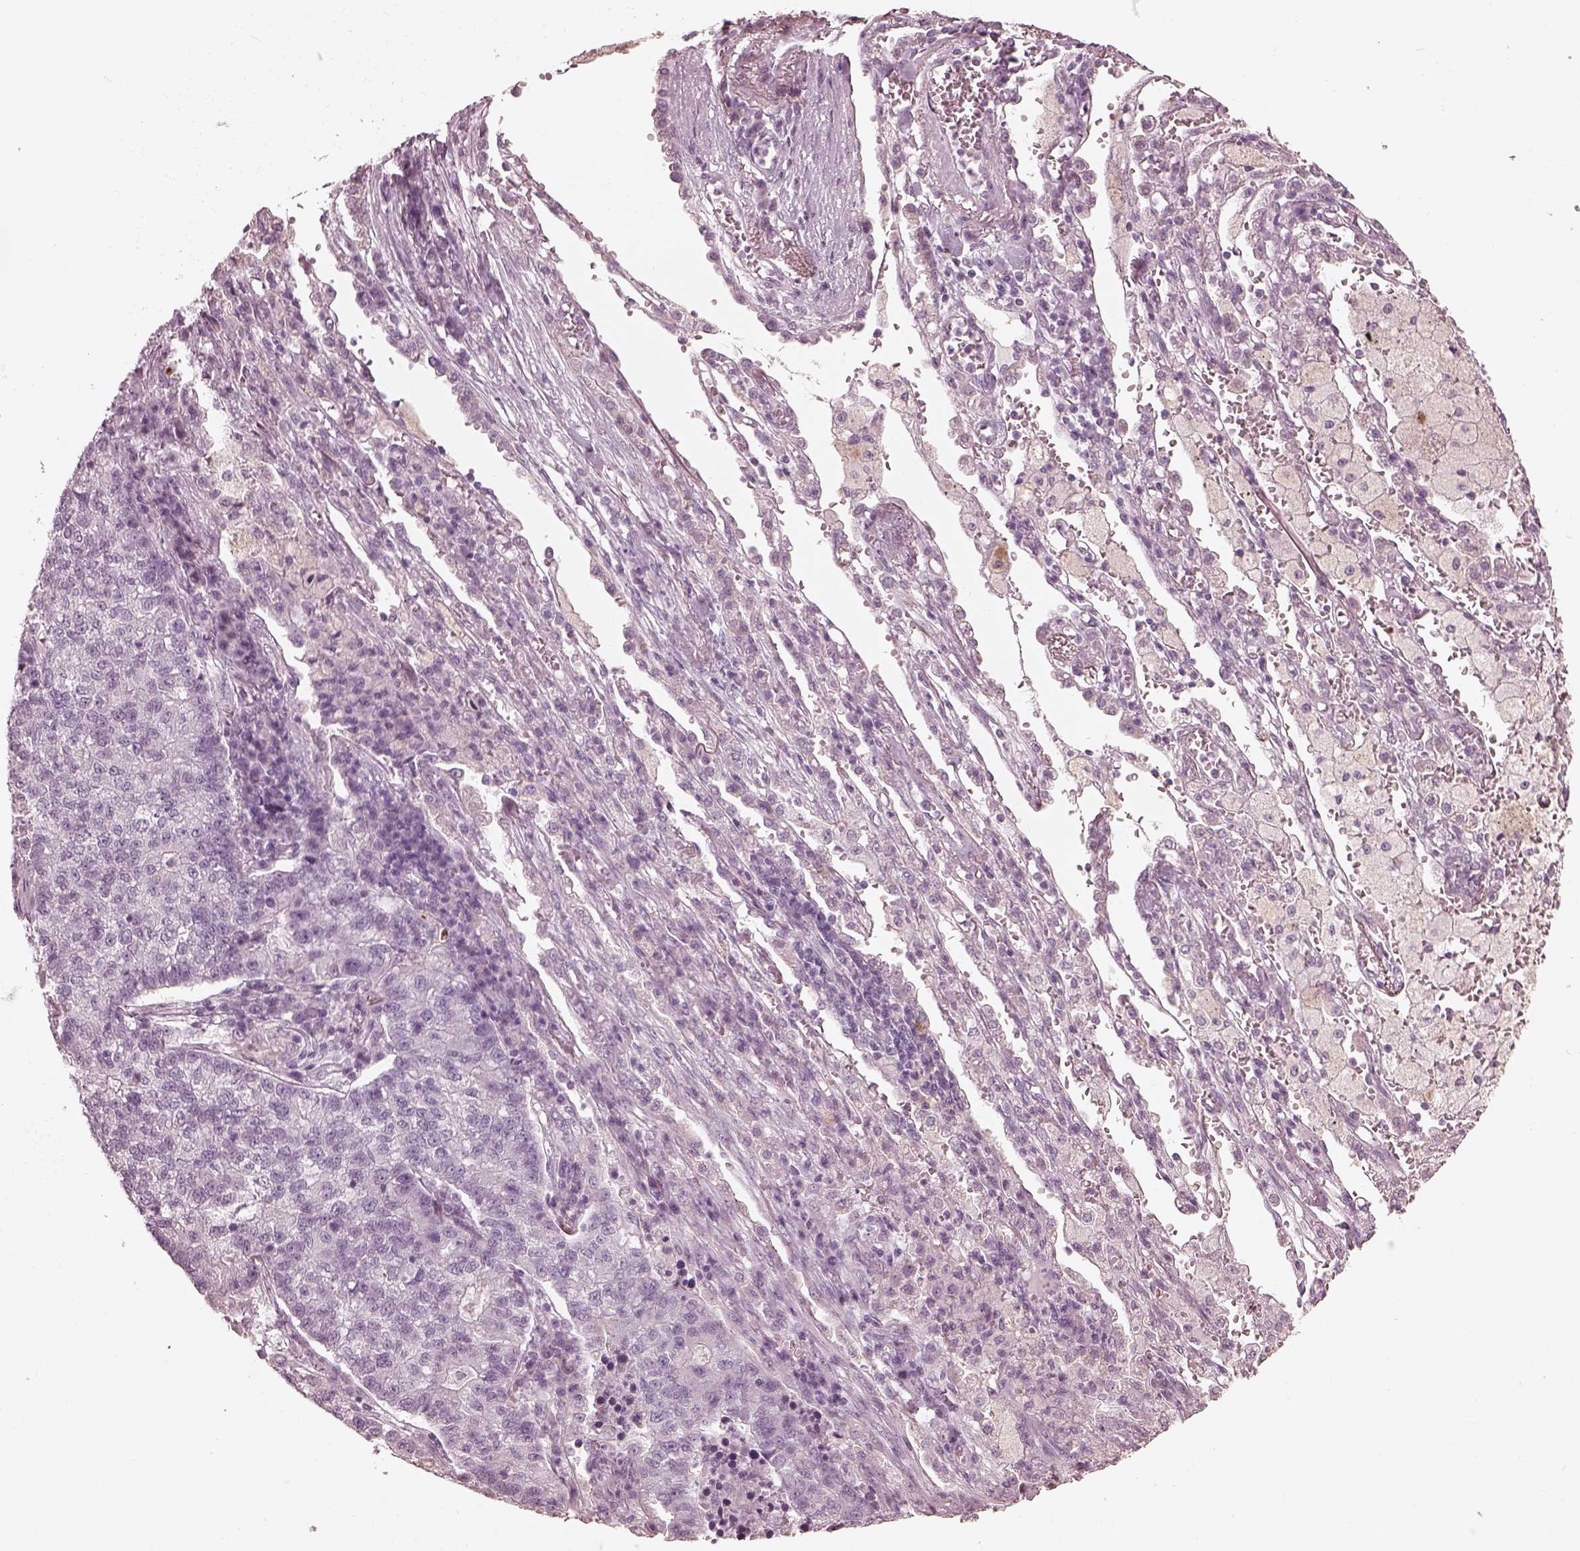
{"staining": {"intensity": "negative", "quantity": "none", "location": "none"}, "tissue": "lung cancer", "cell_type": "Tumor cells", "image_type": "cancer", "snomed": [{"axis": "morphology", "description": "Adenocarcinoma, NOS"}, {"axis": "topography", "description": "Lung"}], "caption": "This is an IHC photomicrograph of human adenocarcinoma (lung). There is no expression in tumor cells.", "gene": "OPTC", "patient": {"sex": "male", "age": 57}}